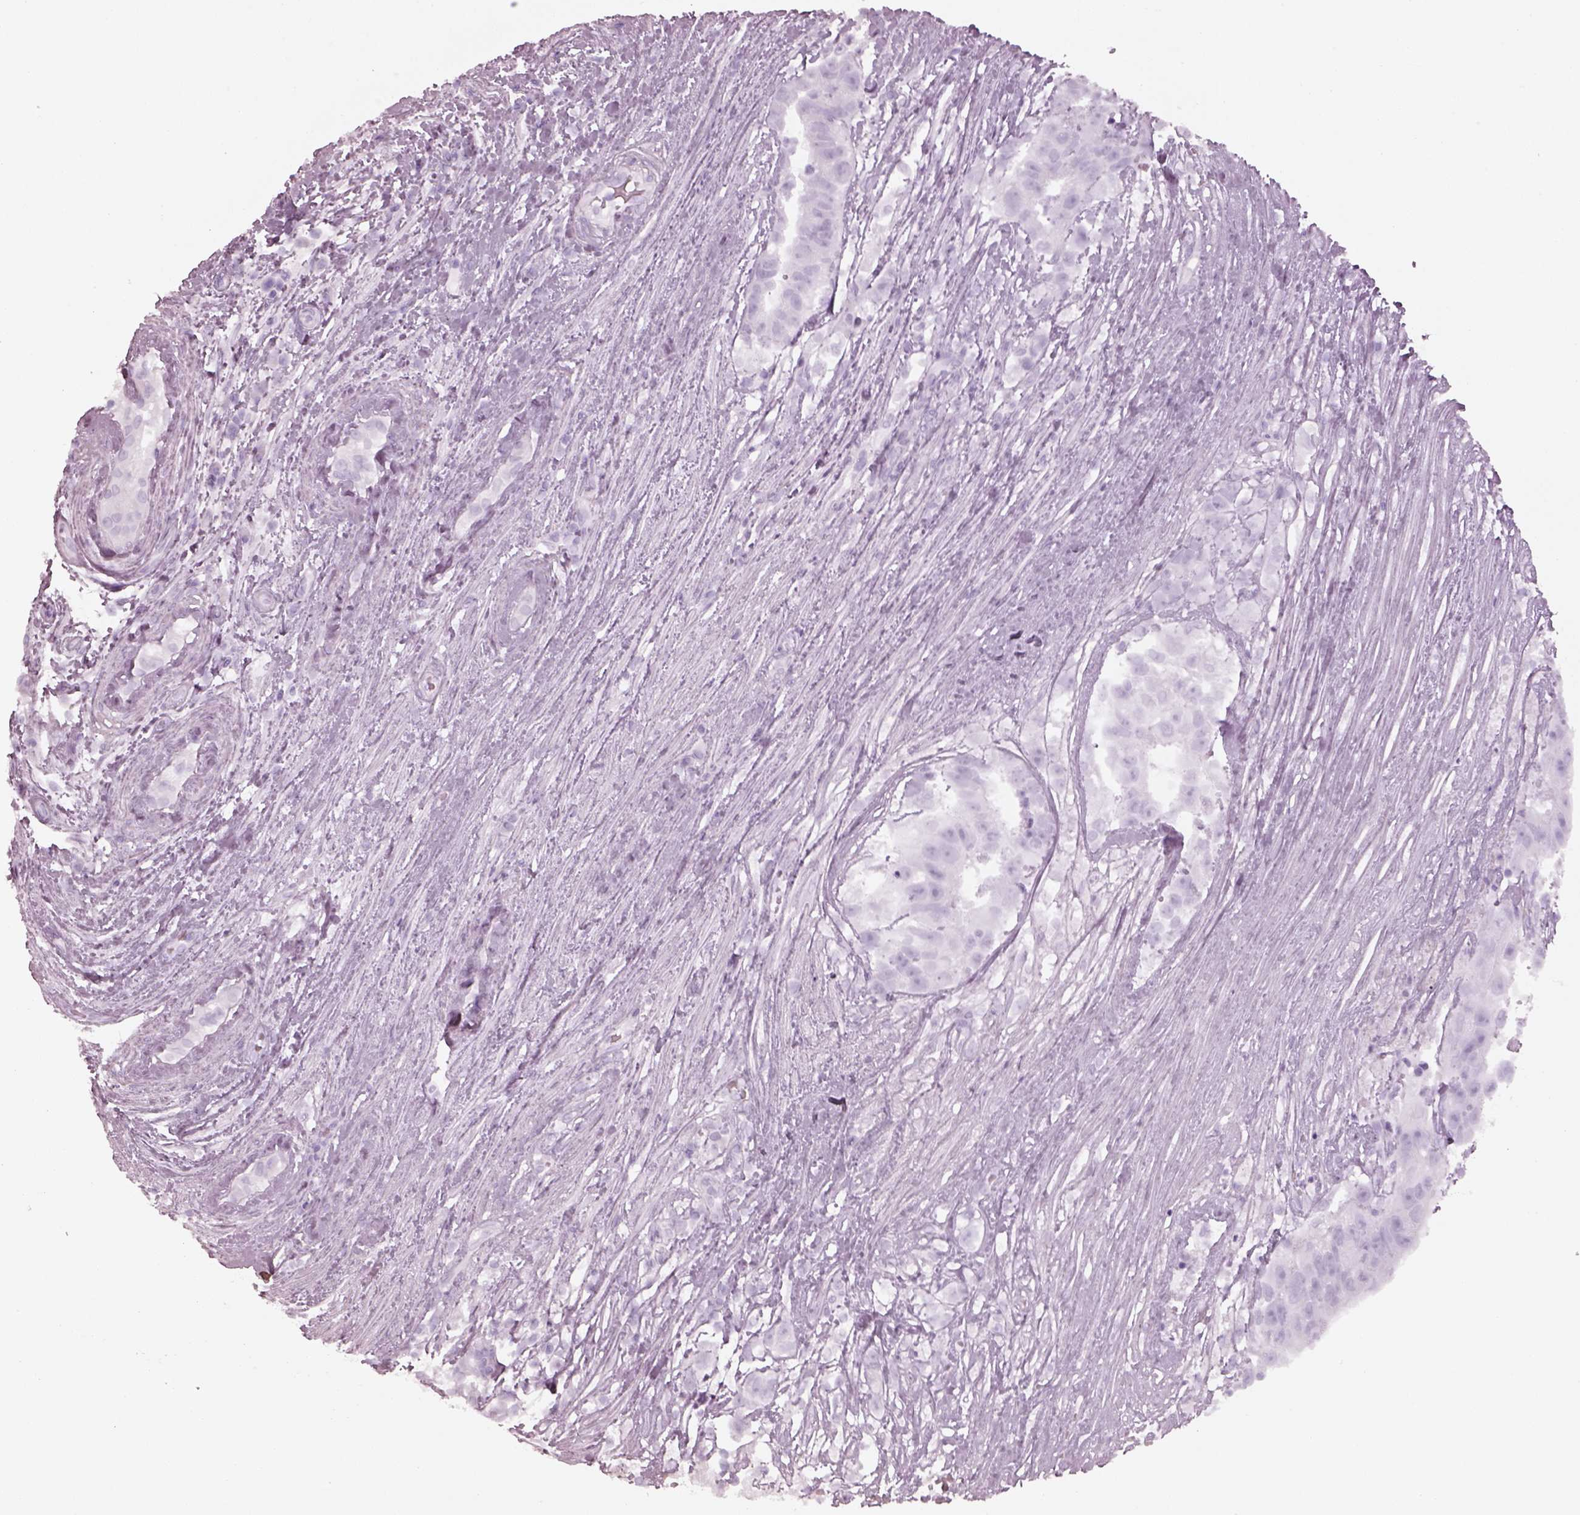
{"staining": {"intensity": "negative", "quantity": "none", "location": "none"}, "tissue": "testis cancer", "cell_type": "Tumor cells", "image_type": "cancer", "snomed": [{"axis": "morphology", "description": "Seminoma, NOS"}, {"axis": "morphology", "description": "Carcinoma, Embryonal, NOS"}, {"axis": "topography", "description": "Testis"}], "caption": "A histopathology image of testis cancer (embryonal carcinoma) stained for a protein shows no brown staining in tumor cells.", "gene": "SPATA6L", "patient": {"sex": "male", "age": 41}}